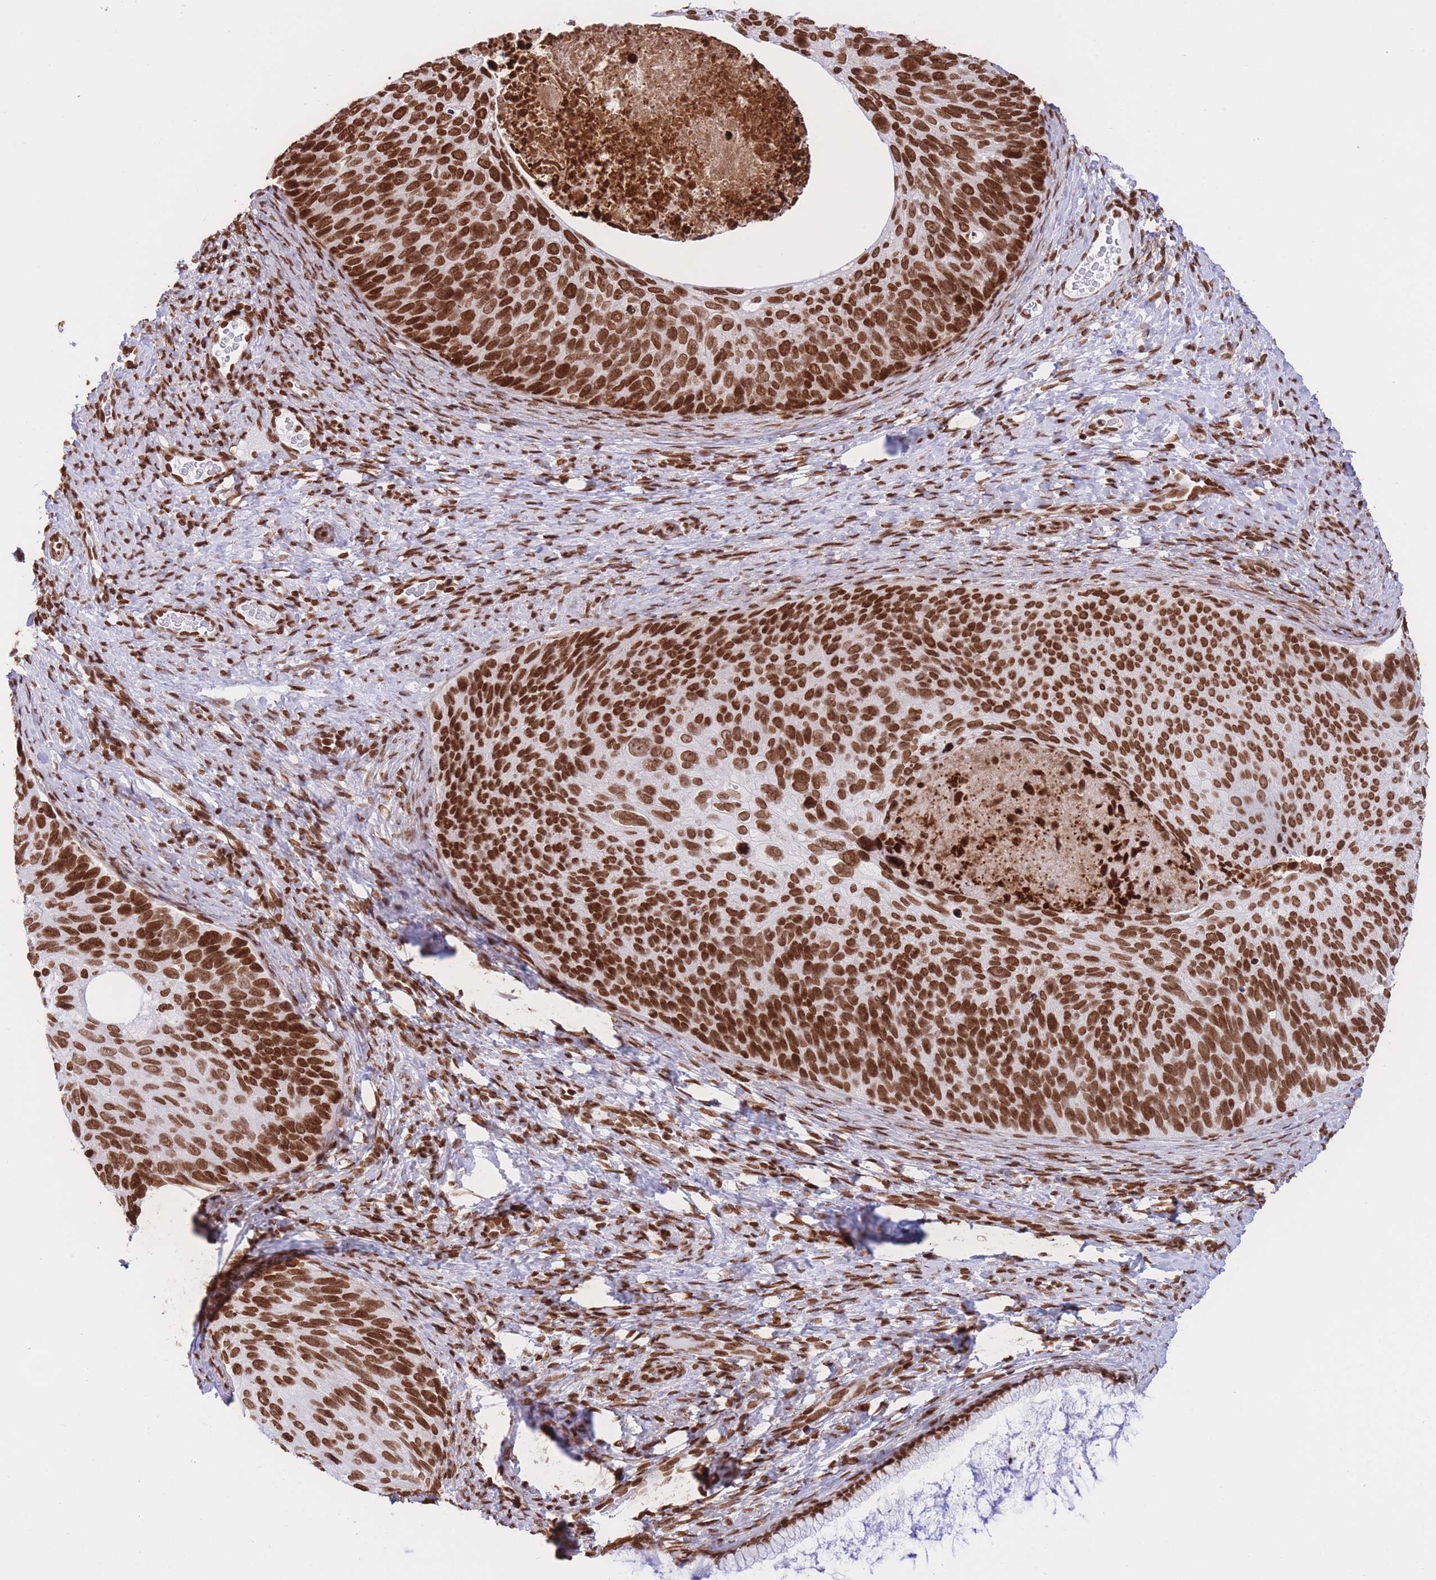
{"staining": {"intensity": "strong", "quantity": ">75%", "location": "nuclear"}, "tissue": "cervical cancer", "cell_type": "Tumor cells", "image_type": "cancer", "snomed": [{"axis": "morphology", "description": "Squamous cell carcinoma, NOS"}, {"axis": "topography", "description": "Cervix"}], "caption": "A brown stain highlights strong nuclear staining of a protein in cervical cancer (squamous cell carcinoma) tumor cells. The staining was performed using DAB, with brown indicating positive protein expression. Nuclei are stained blue with hematoxylin.", "gene": "H2BC11", "patient": {"sex": "female", "age": 80}}